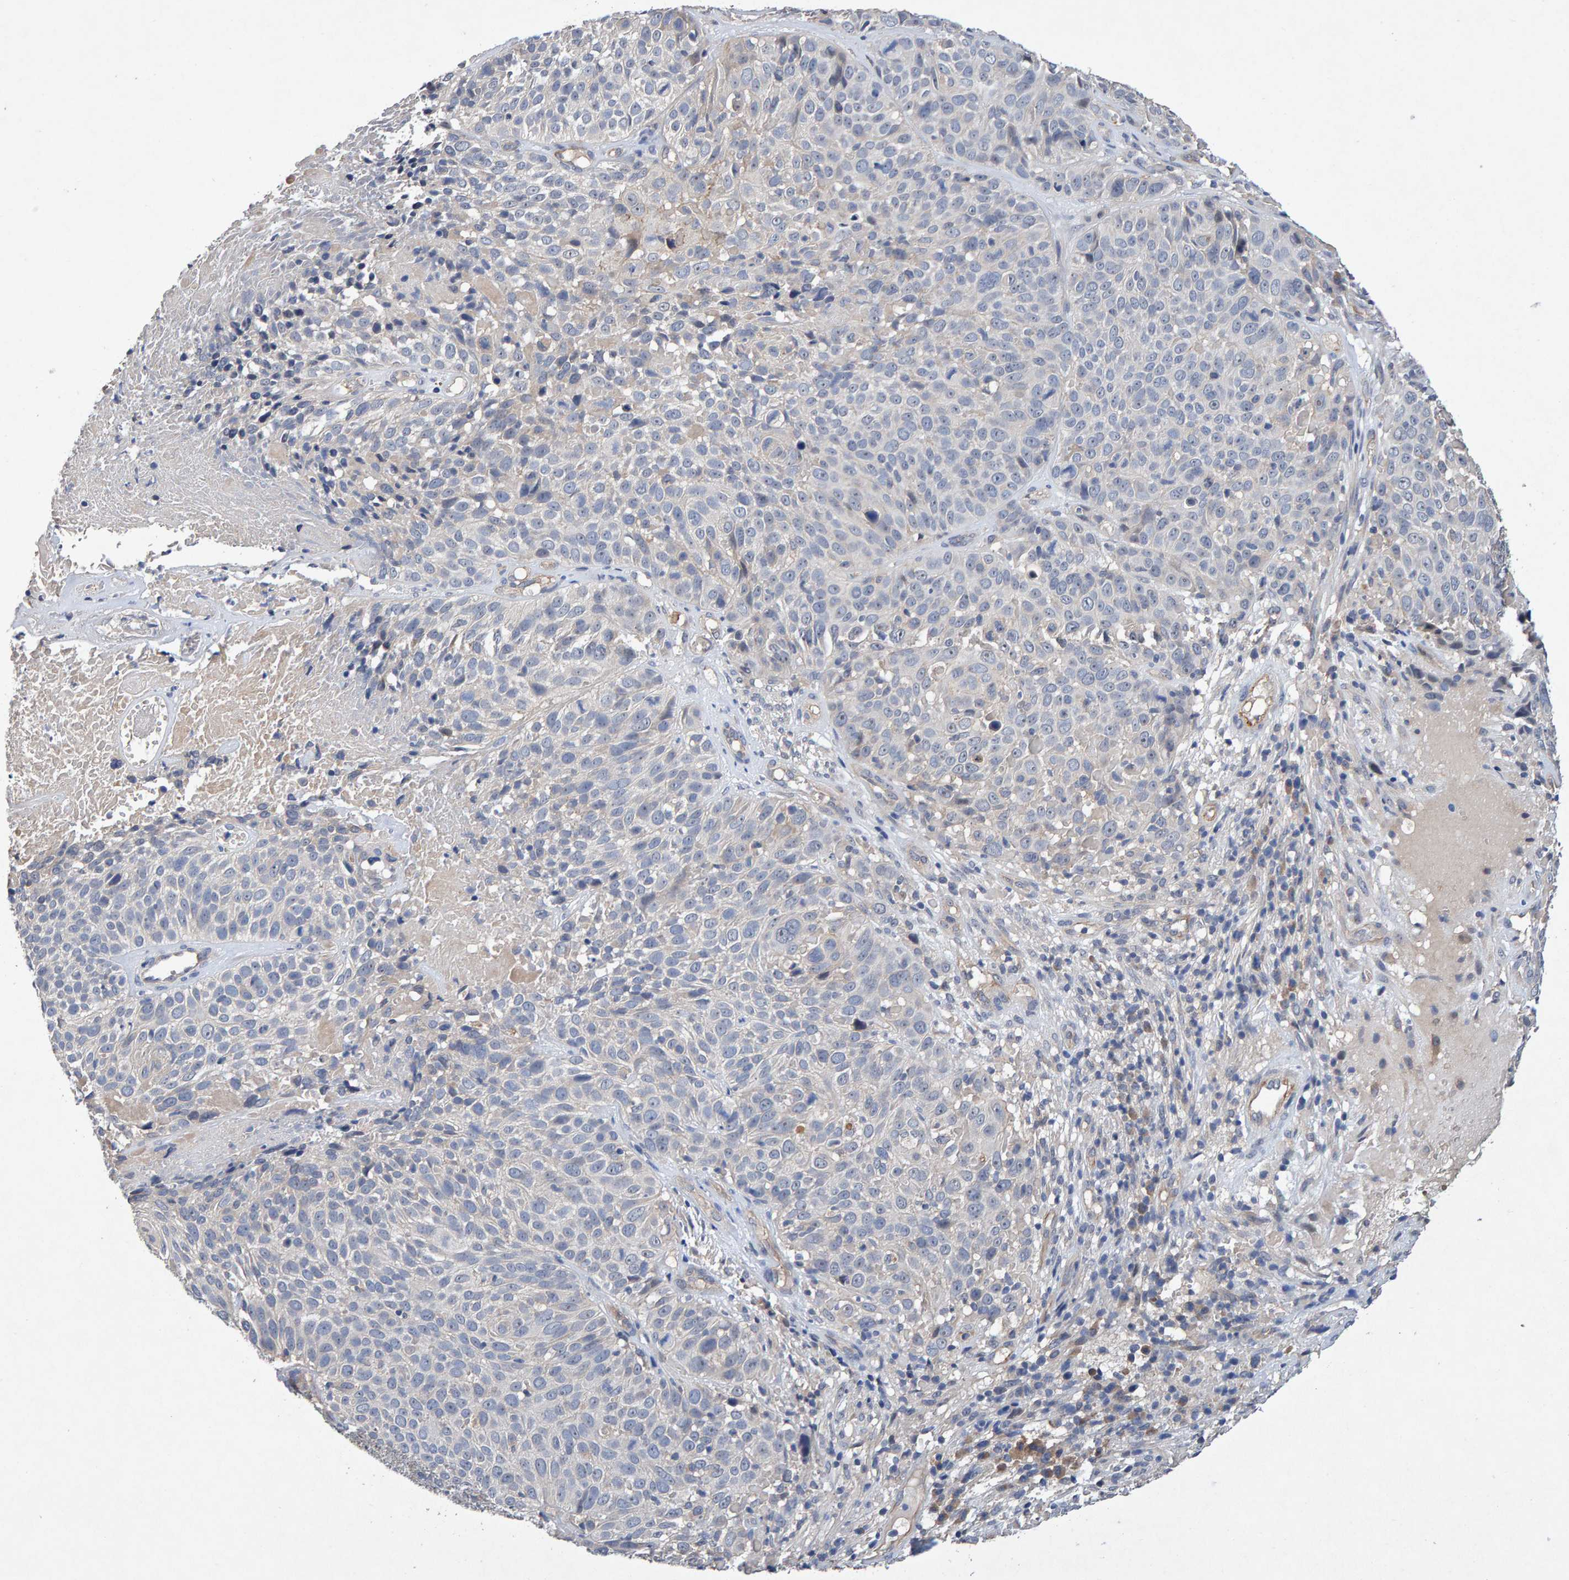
{"staining": {"intensity": "negative", "quantity": "none", "location": "none"}, "tissue": "cervical cancer", "cell_type": "Tumor cells", "image_type": "cancer", "snomed": [{"axis": "morphology", "description": "Squamous cell carcinoma, NOS"}, {"axis": "topography", "description": "Cervix"}], "caption": "A micrograph of human cervical squamous cell carcinoma is negative for staining in tumor cells.", "gene": "EFR3A", "patient": {"sex": "female", "age": 74}}